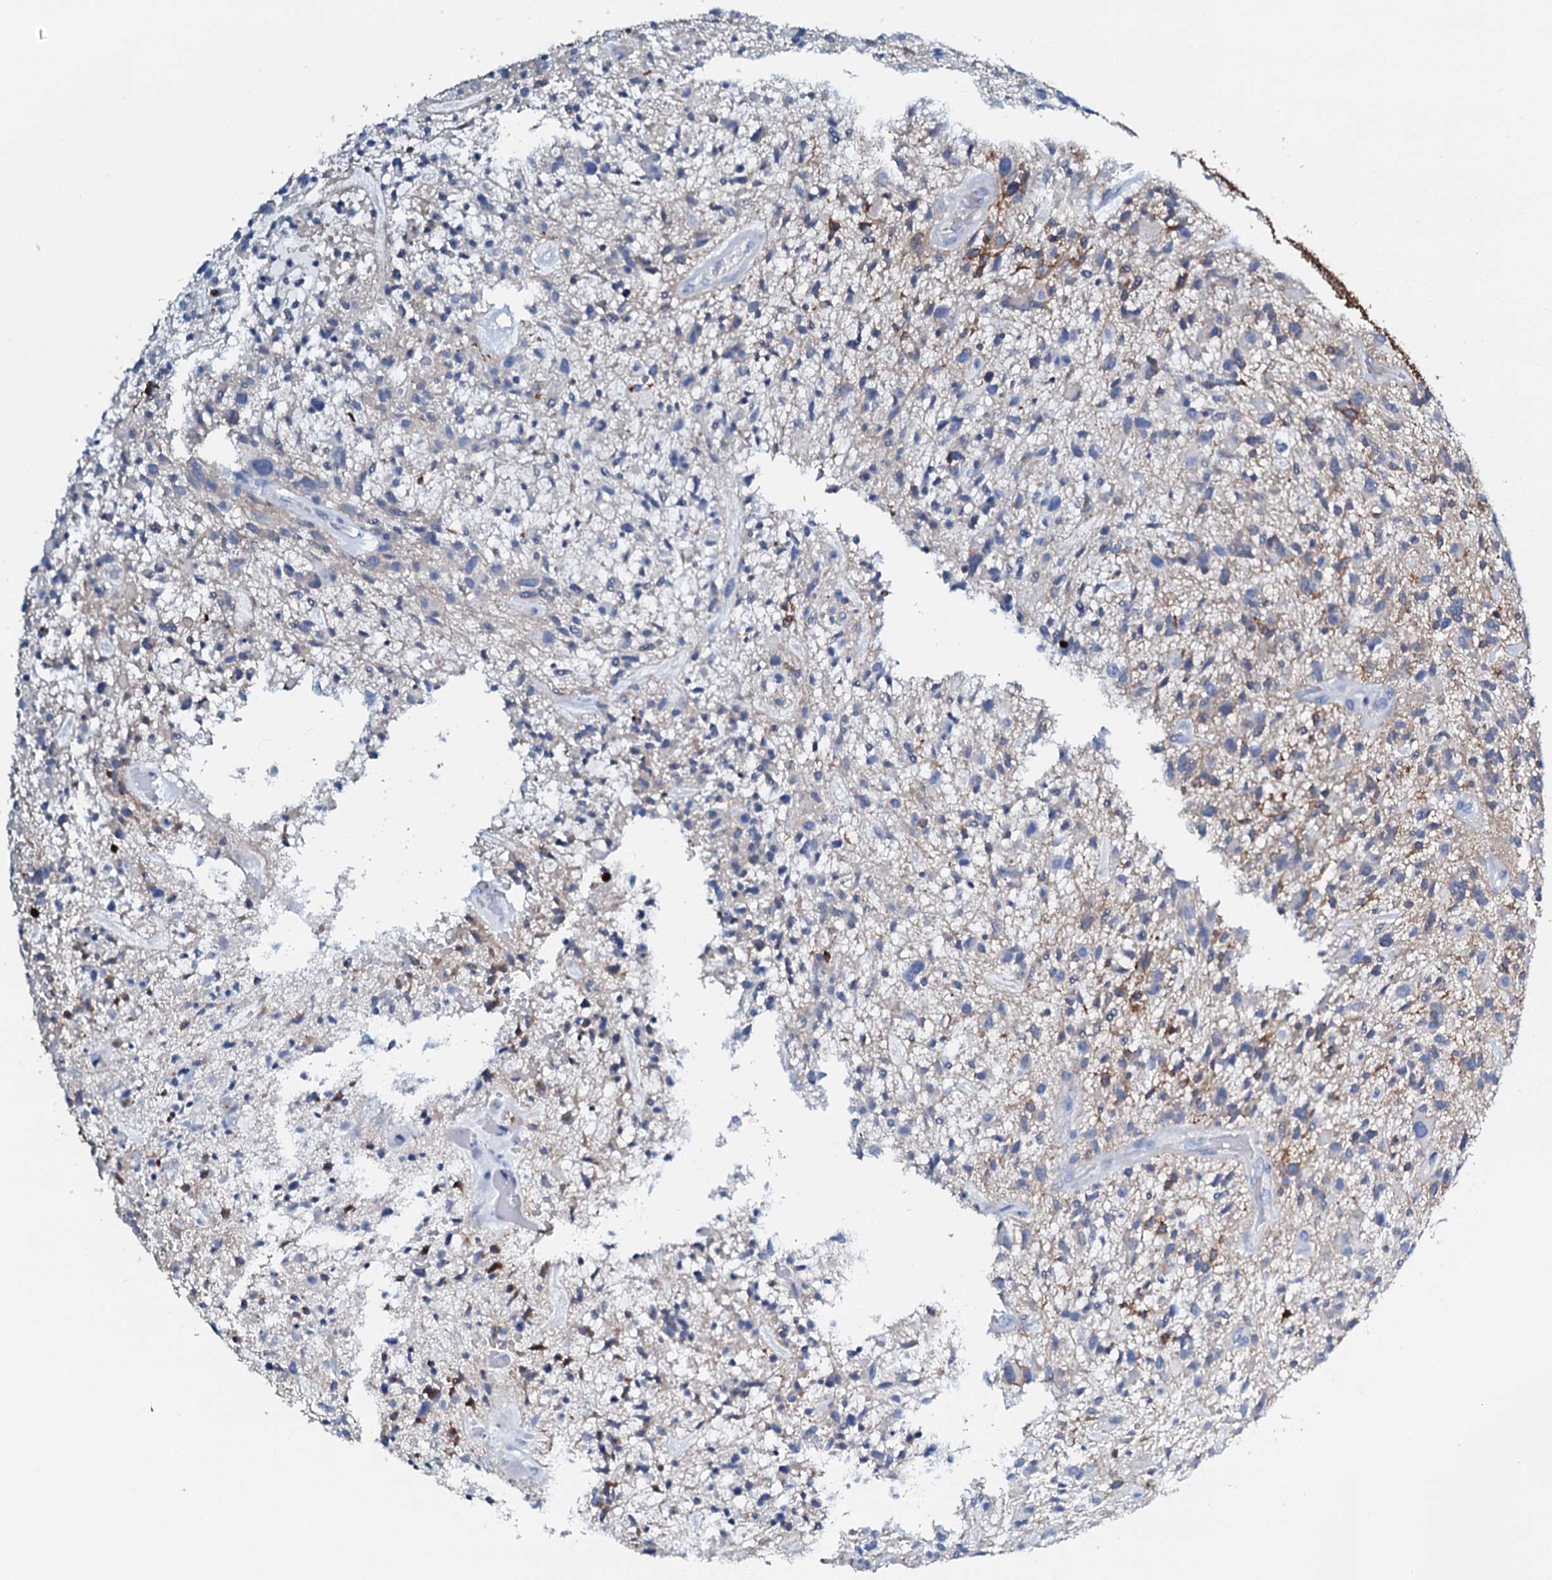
{"staining": {"intensity": "negative", "quantity": "none", "location": "none"}, "tissue": "glioma", "cell_type": "Tumor cells", "image_type": "cancer", "snomed": [{"axis": "morphology", "description": "Glioma, malignant, High grade"}, {"axis": "topography", "description": "Brain"}], "caption": "Malignant glioma (high-grade) stained for a protein using IHC reveals no positivity tumor cells.", "gene": "AMER2", "patient": {"sex": "male", "age": 47}}